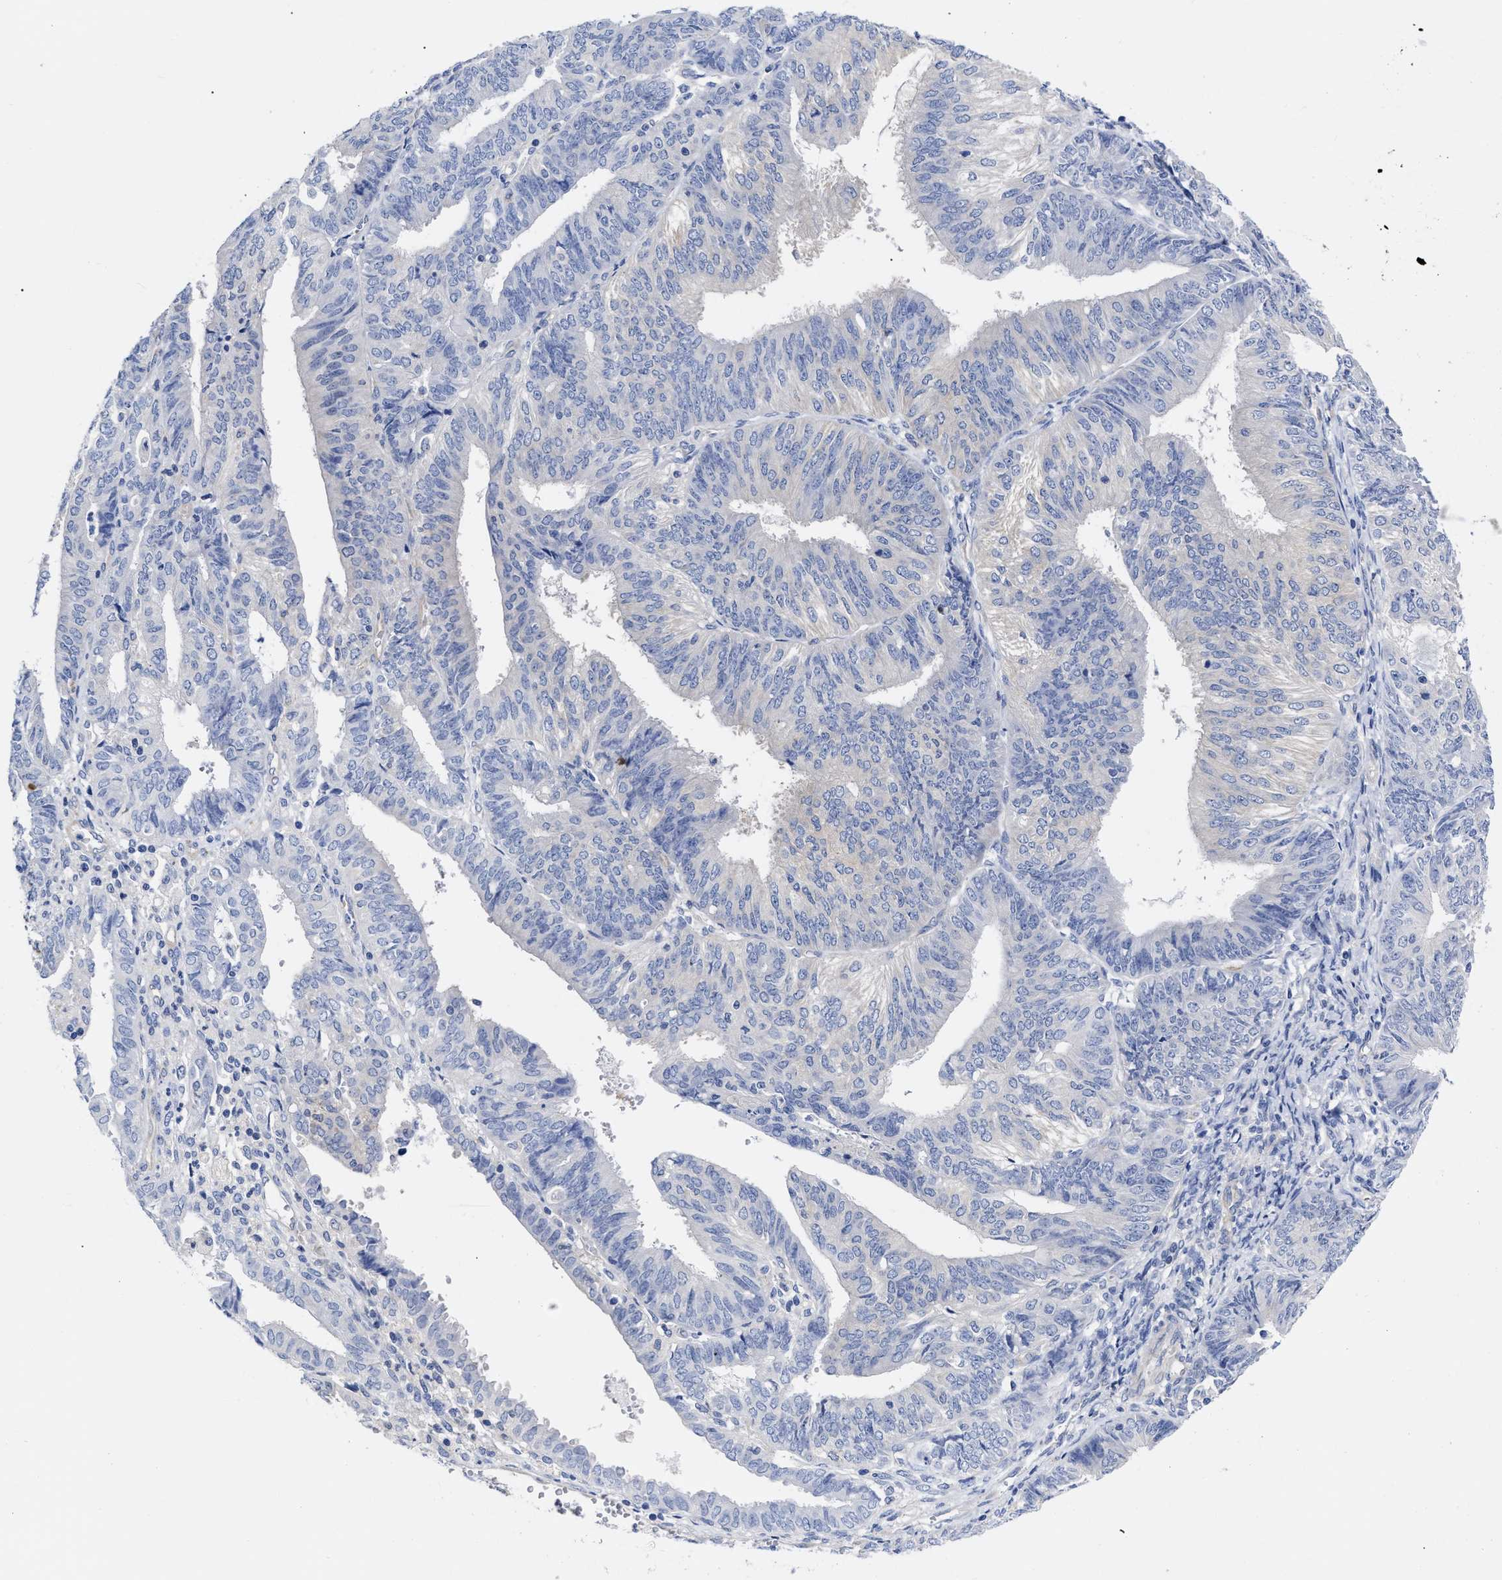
{"staining": {"intensity": "negative", "quantity": "none", "location": "none"}, "tissue": "endometrial cancer", "cell_type": "Tumor cells", "image_type": "cancer", "snomed": [{"axis": "morphology", "description": "Adenocarcinoma, NOS"}, {"axis": "topography", "description": "Endometrium"}], "caption": "Tumor cells are negative for brown protein staining in endometrial cancer (adenocarcinoma).", "gene": "IRAG2", "patient": {"sex": "female", "age": 58}}